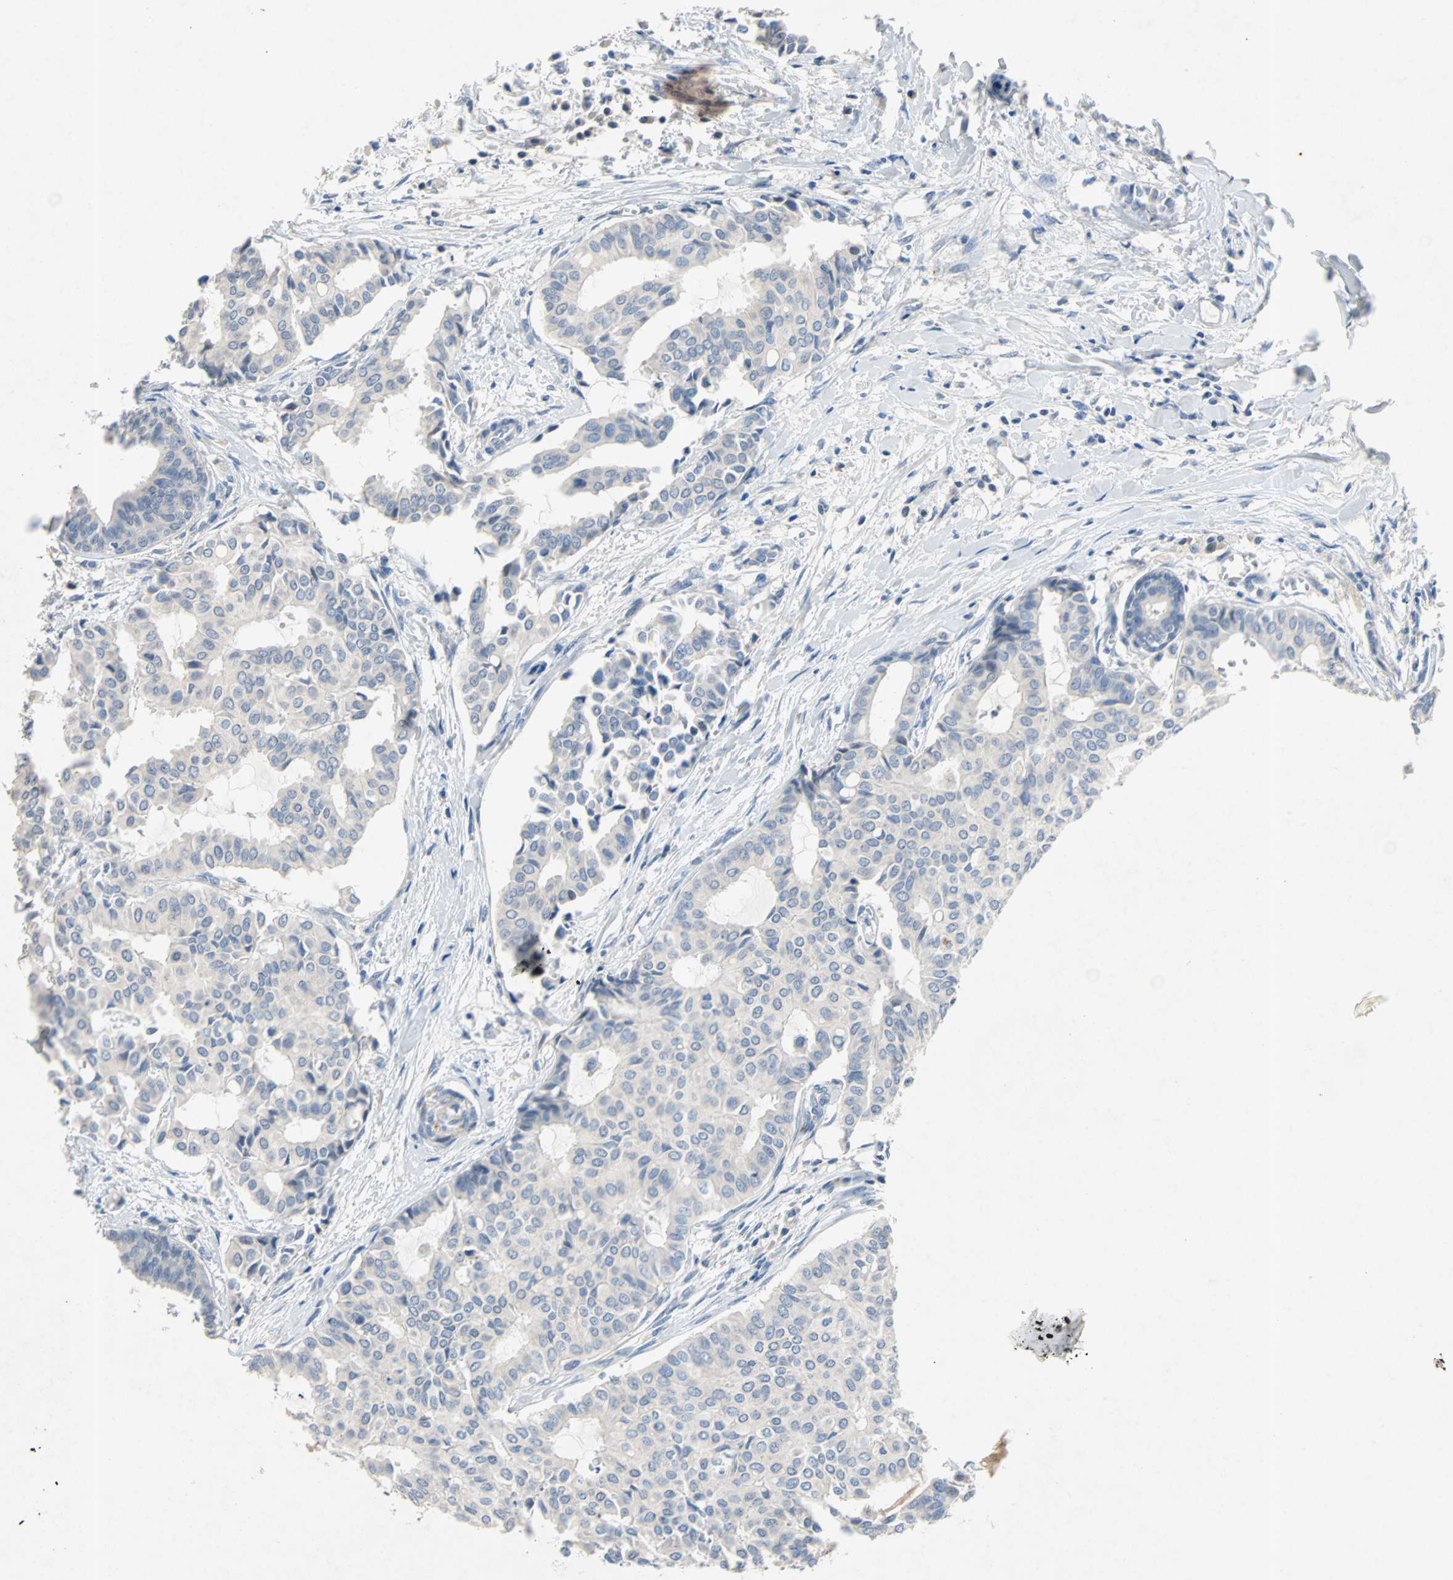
{"staining": {"intensity": "negative", "quantity": "none", "location": "none"}, "tissue": "head and neck cancer", "cell_type": "Tumor cells", "image_type": "cancer", "snomed": [{"axis": "morphology", "description": "Adenocarcinoma, NOS"}, {"axis": "topography", "description": "Salivary gland"}, {"axis": "topography", "description": "Head-Neck"}], "caption": "Adenocarcinoma (head and neck) stained for a protein using immunohistochemistry reveals no expression tumor cells.", "gene": "PCDHB2", "patient": {"sex": "female", "age": 59}}